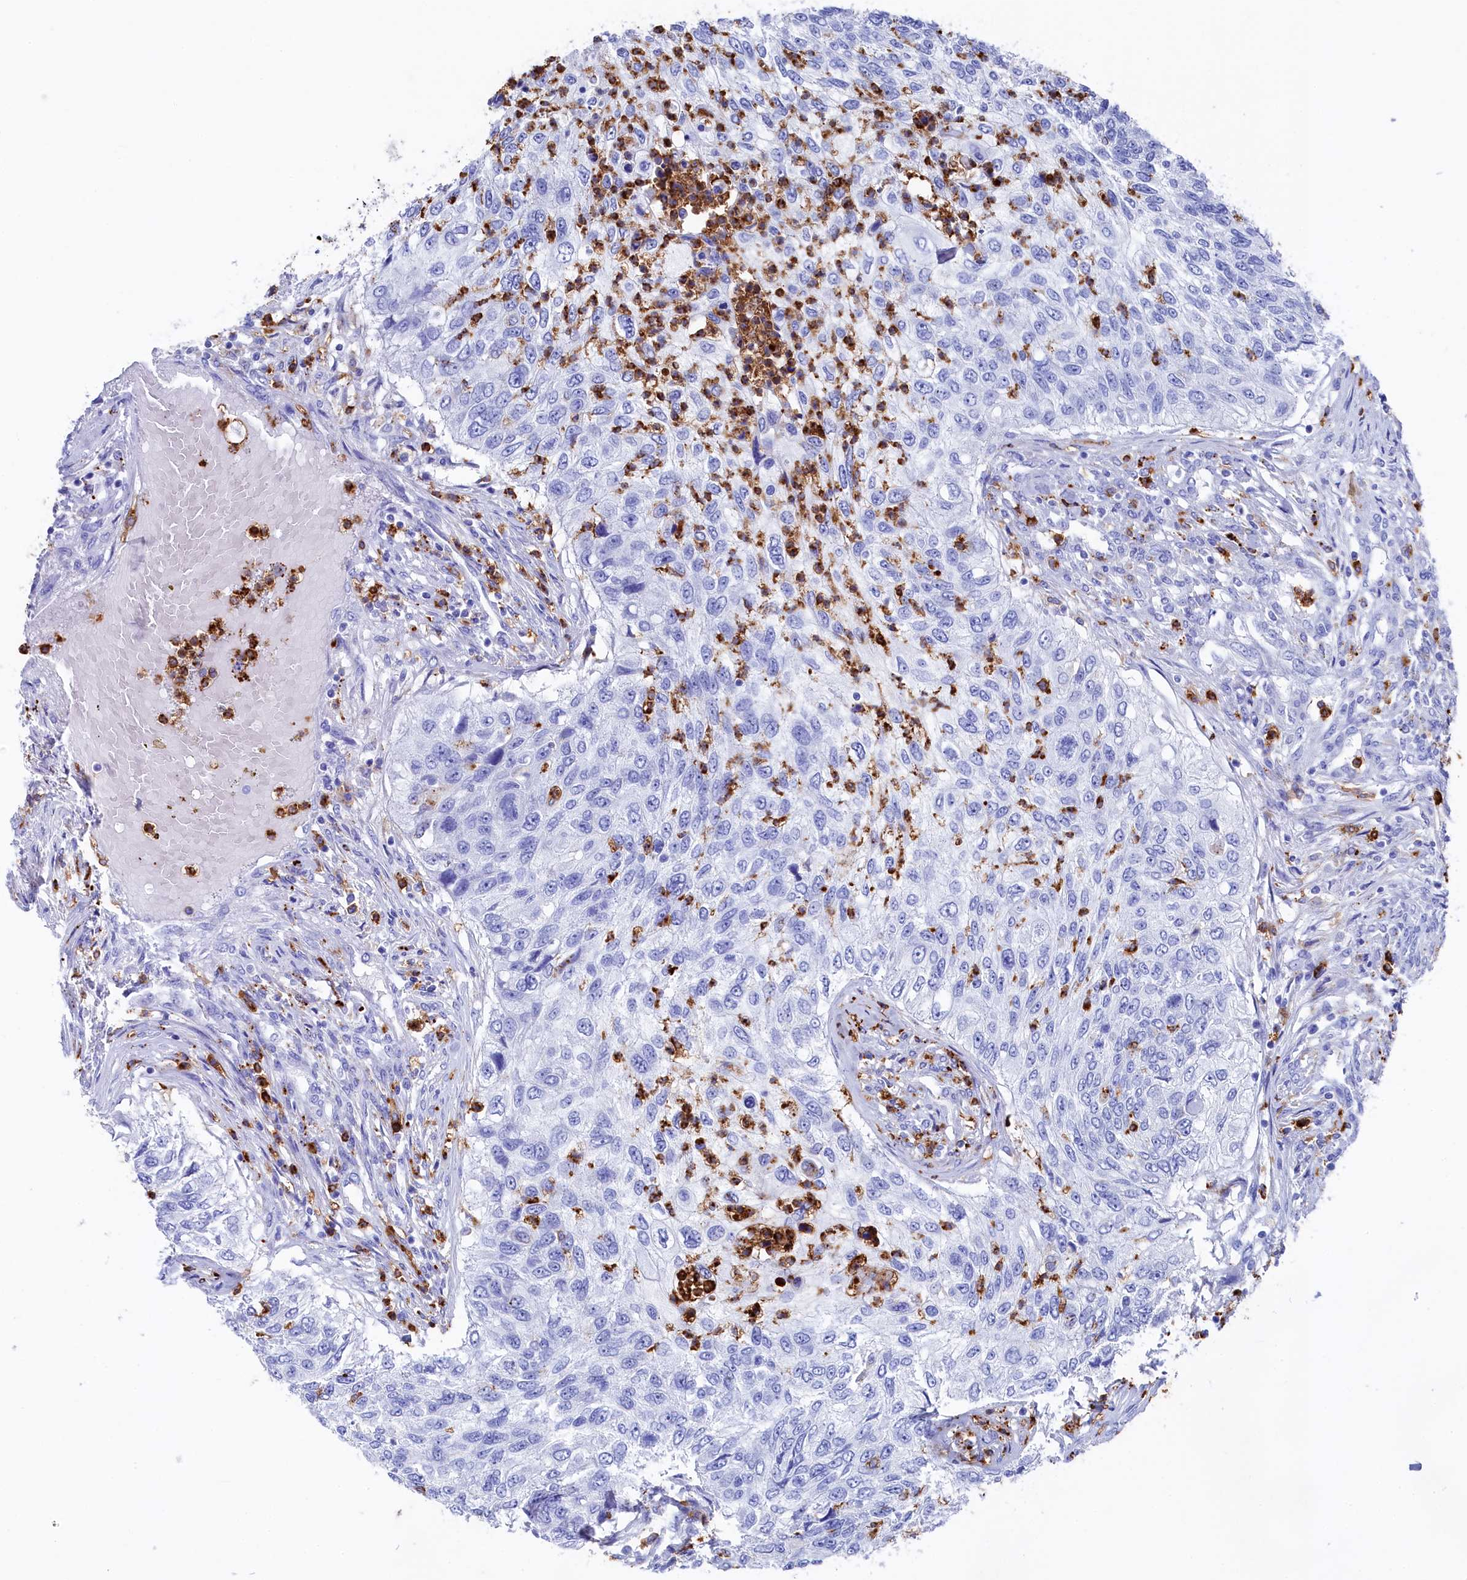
{"staining": {"intensity": "negative", "quantity": "none", "location": "none"}, "tissue": "urothelial cancer", "cell_type": "Tumor cells", "image_type": "cancer", "snomed": [{"axis": "morphology", "description": "Urothelial carcinoma, High grade"}, {"axis": "topography", "description": "Urinary bladder"}], "caption": "The photomicrograph shows no staining of tumor cells in urothelial cancer.", "gene": "PLAC8", "patient": {"sex": "female", "age": 60}}